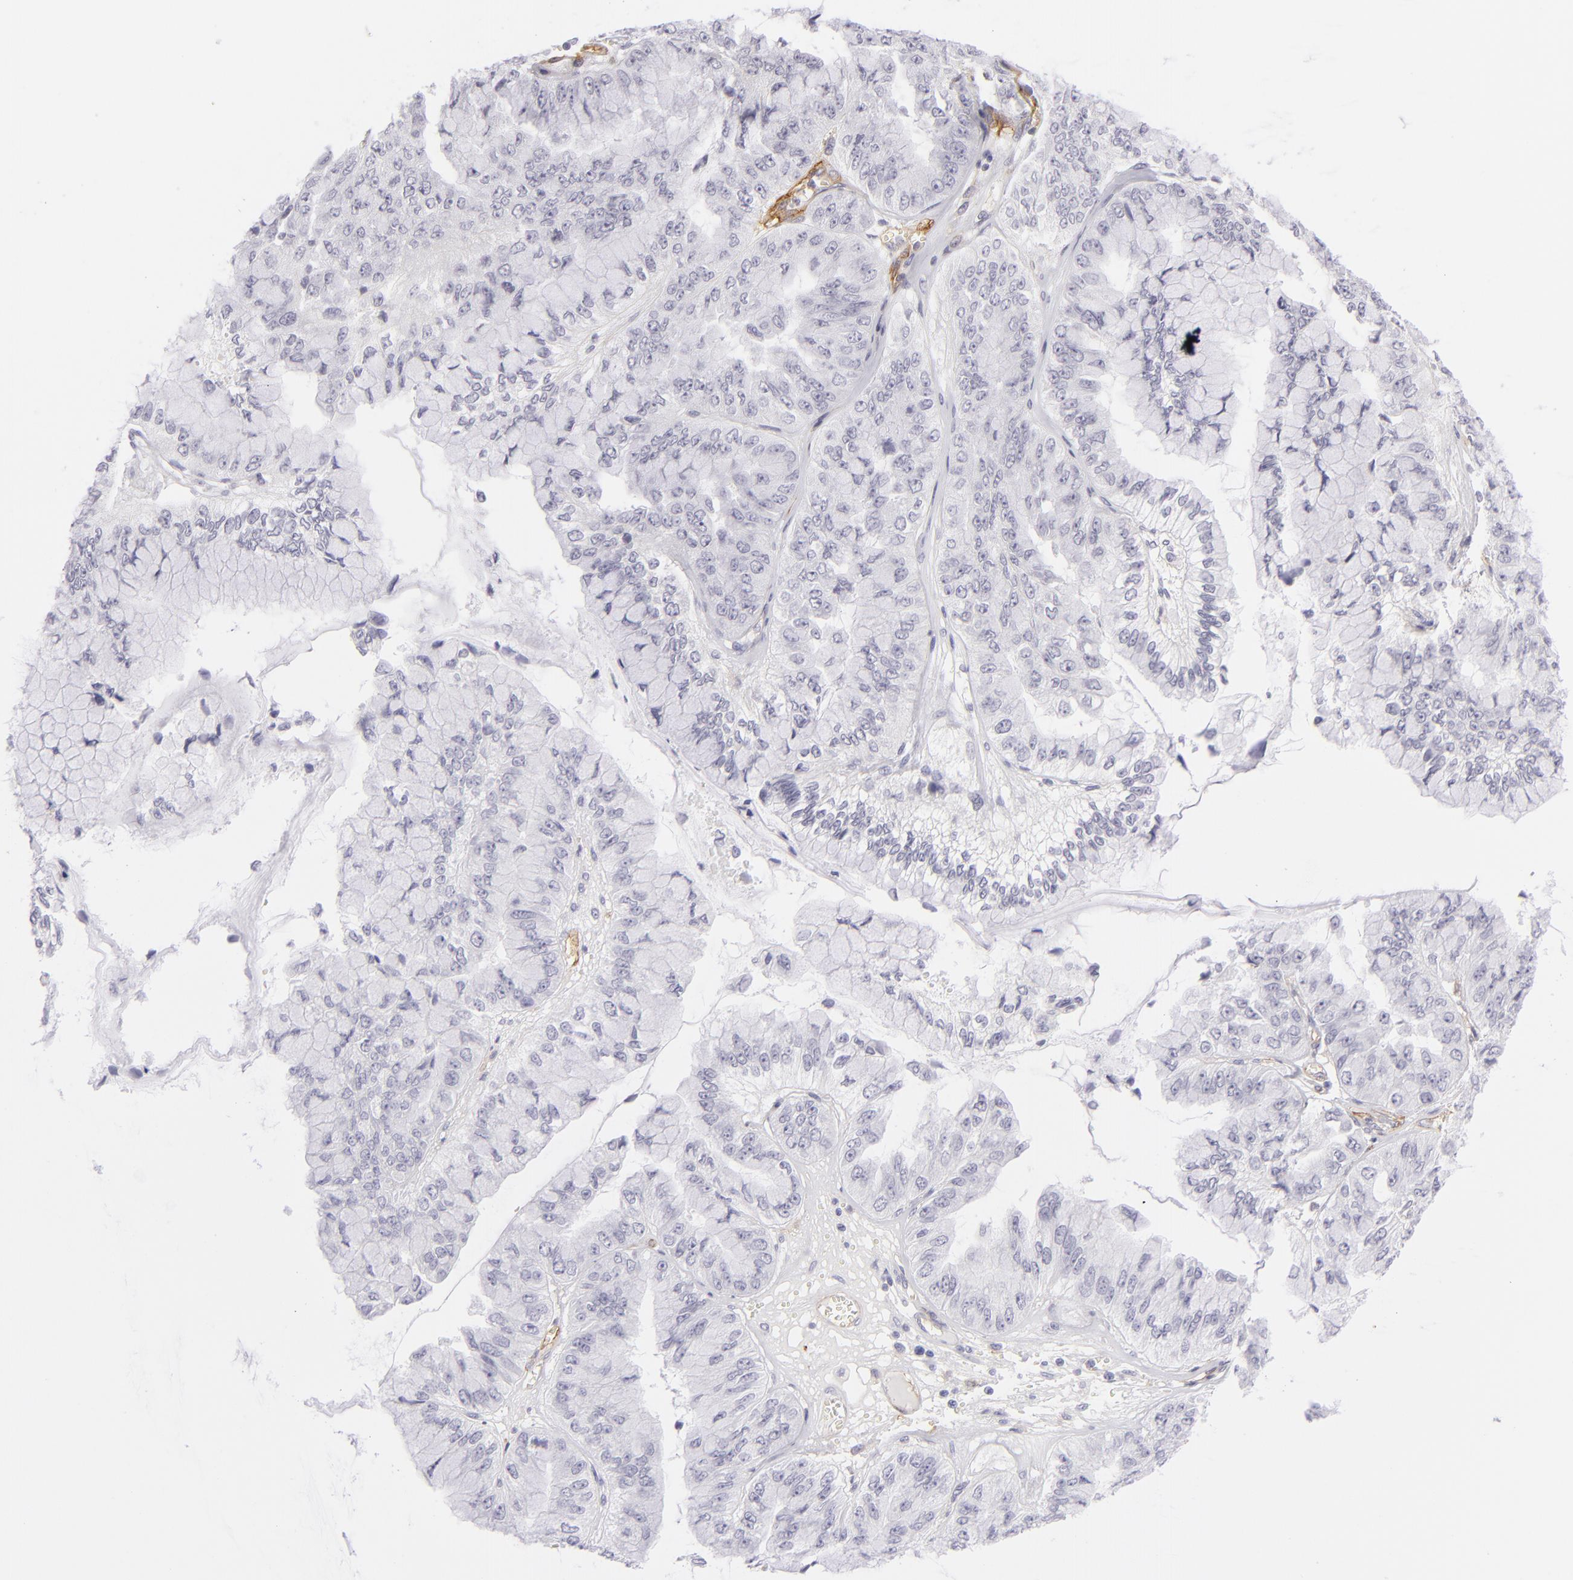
{"staining": {"intensity": "negative", "quantity": "none", "location": "none"}, "tissue": "liver cancer", "cell_type": "Tumor cells", "image_type": "cancer", "snomed": [{"axis": "morphology", "description": "Cholangiocarcinoma"}, {"axis": "topography", "description": "Liver"}], "caption": "This micrograph is of liver cancer (cholangiocarcinoma) stained with immunohistochemistry (IHC) to label a protein in brown with the nuclei are counter-stained blue. There is no expression in tumor cells. (Stains: DAB (3,3'-diaminobenzidine) immunohistochemistry (IHC) with hematoxylin counter stain, Microscopy: brightfield microscopy at high magnification).", "gene": "THBD", "patient": {"sex": "female", "age": 79}}